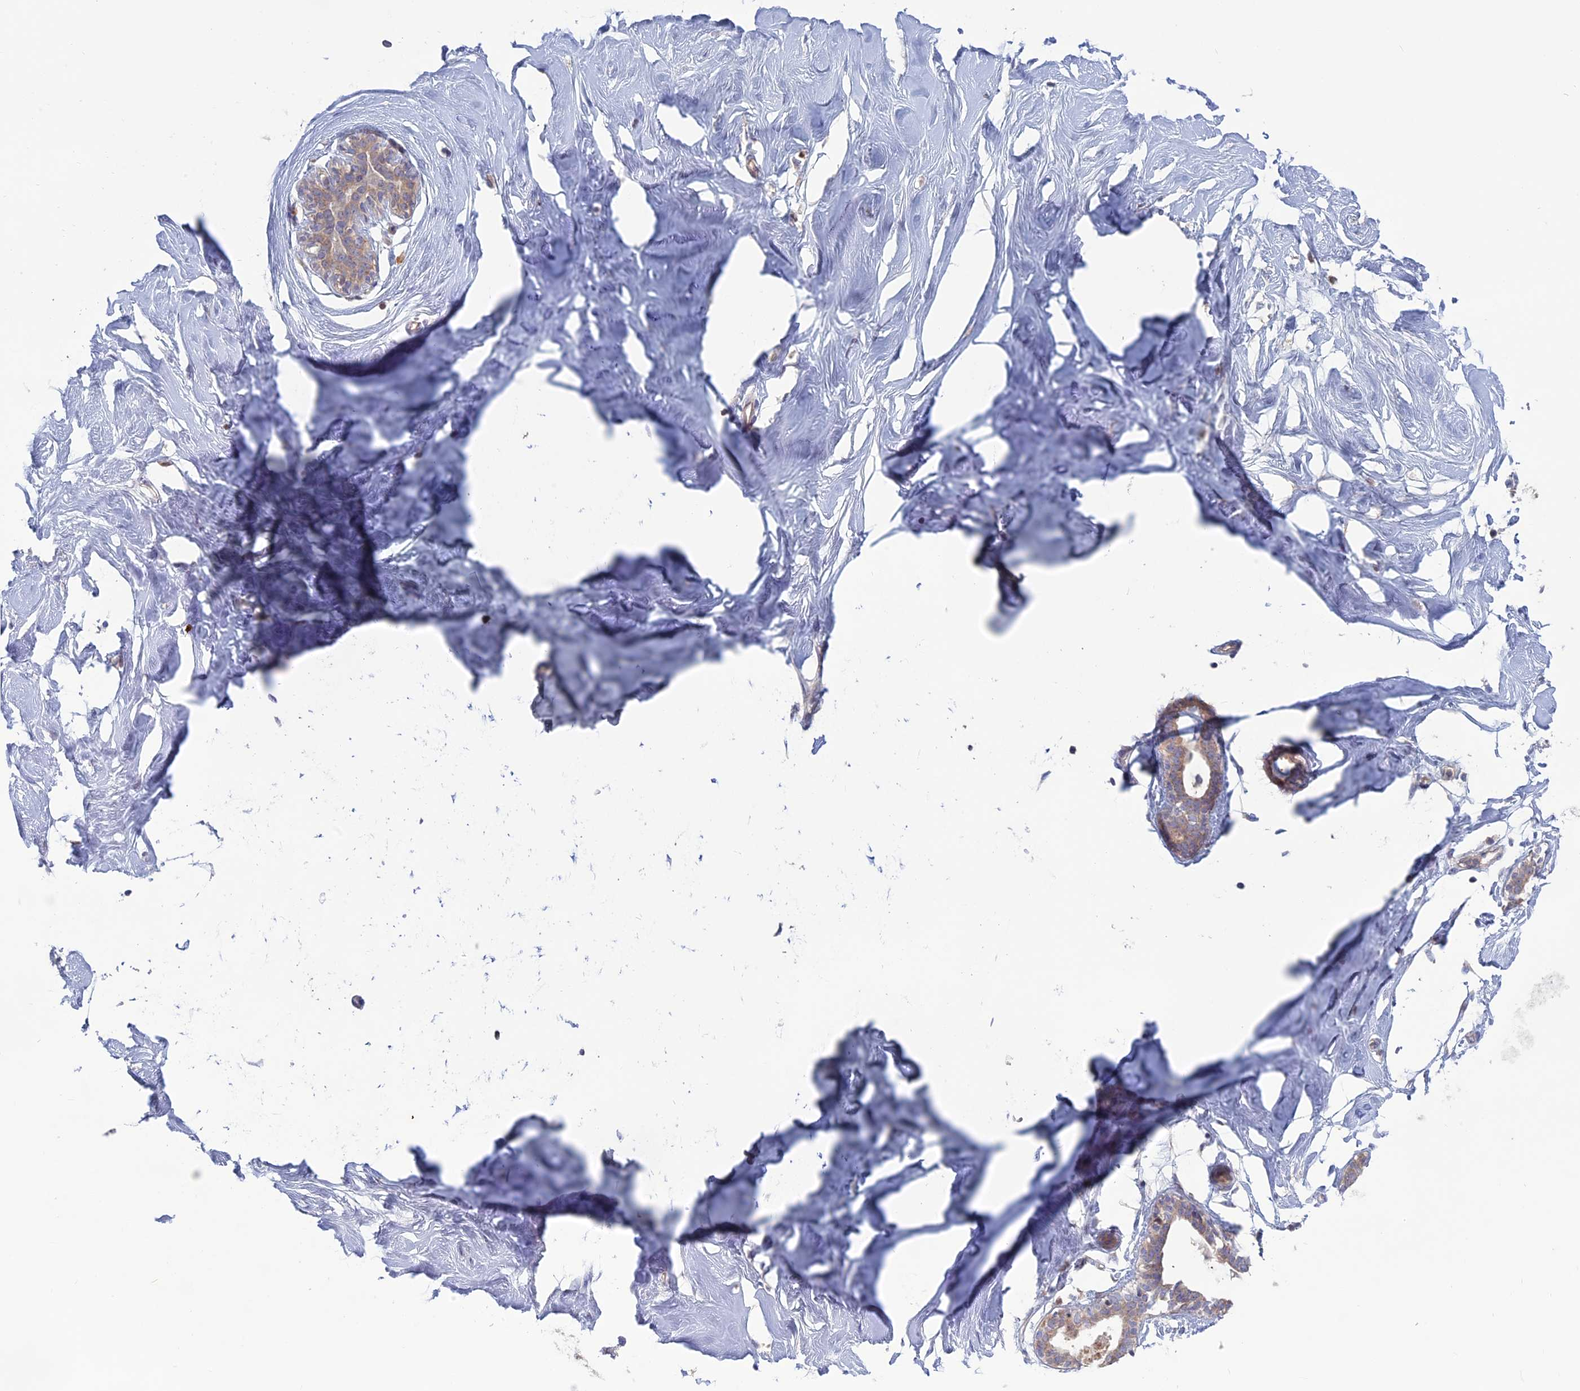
{"staining": {"intensity": "negative", "quantity": "none", "location": "none"}, "tissue": "breast", "cell_type": "Adipocytes", "image_type": "normal", "snomed": [{"axis": "morphology", "description": "Normal tissue, NOS"}, {"axis": "morphology", "description": "Adenoma, NOS"}, {"axis": "topography", "description": "Breast"}], "caption": "Protein analysis of benign breast reveals no significant staining in adipocytes. The staining was performed using DAB (3,3'-diaminobenzidine) to visualize the protein expression in brown, while the nuclei were stained in blue with hematoxylin (Magnification: 20x).", "gene": "TMEM208", "patient": {"sex": "female", "age": 23}}